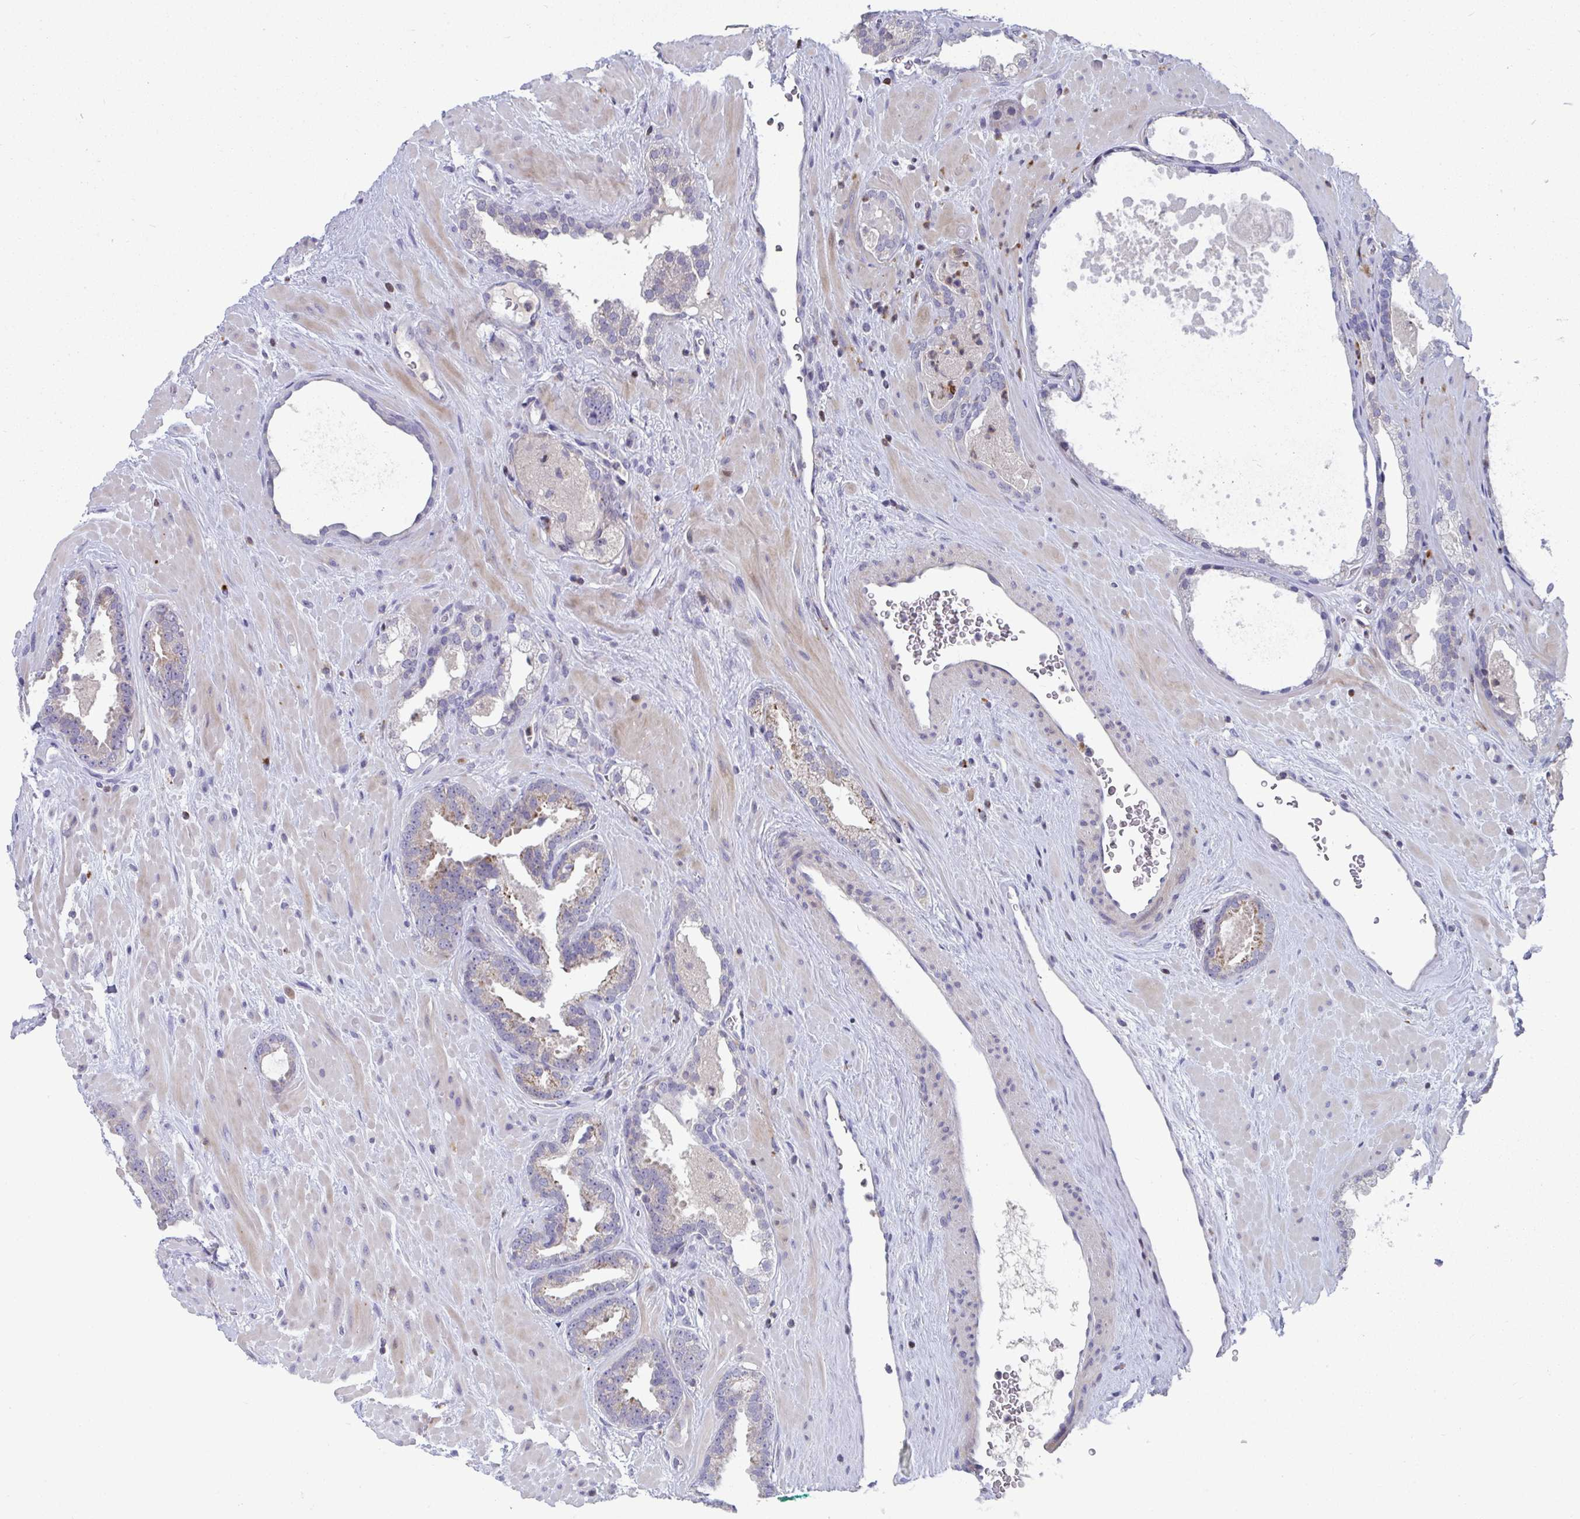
{"staining": {"intensity": "weak", "quantity": "<25%", "location": "cytoplasmic/membranous"}, "tissue": "prostate cancer", "cell_type": "Tumor cells", "image_type": "cancer", "snomed": [{"axis": "morphology", "description": "Adenocarcinoma, Low grade"}, {"axis": "topography", "description": "Prostate"}], "caption": "Protein analysis of low-grade adenocarcinoma (prostate) shows no significant staining in tumor cells.", "gene": "AOC2", "patient": {"sex": "male", "age": 62}}